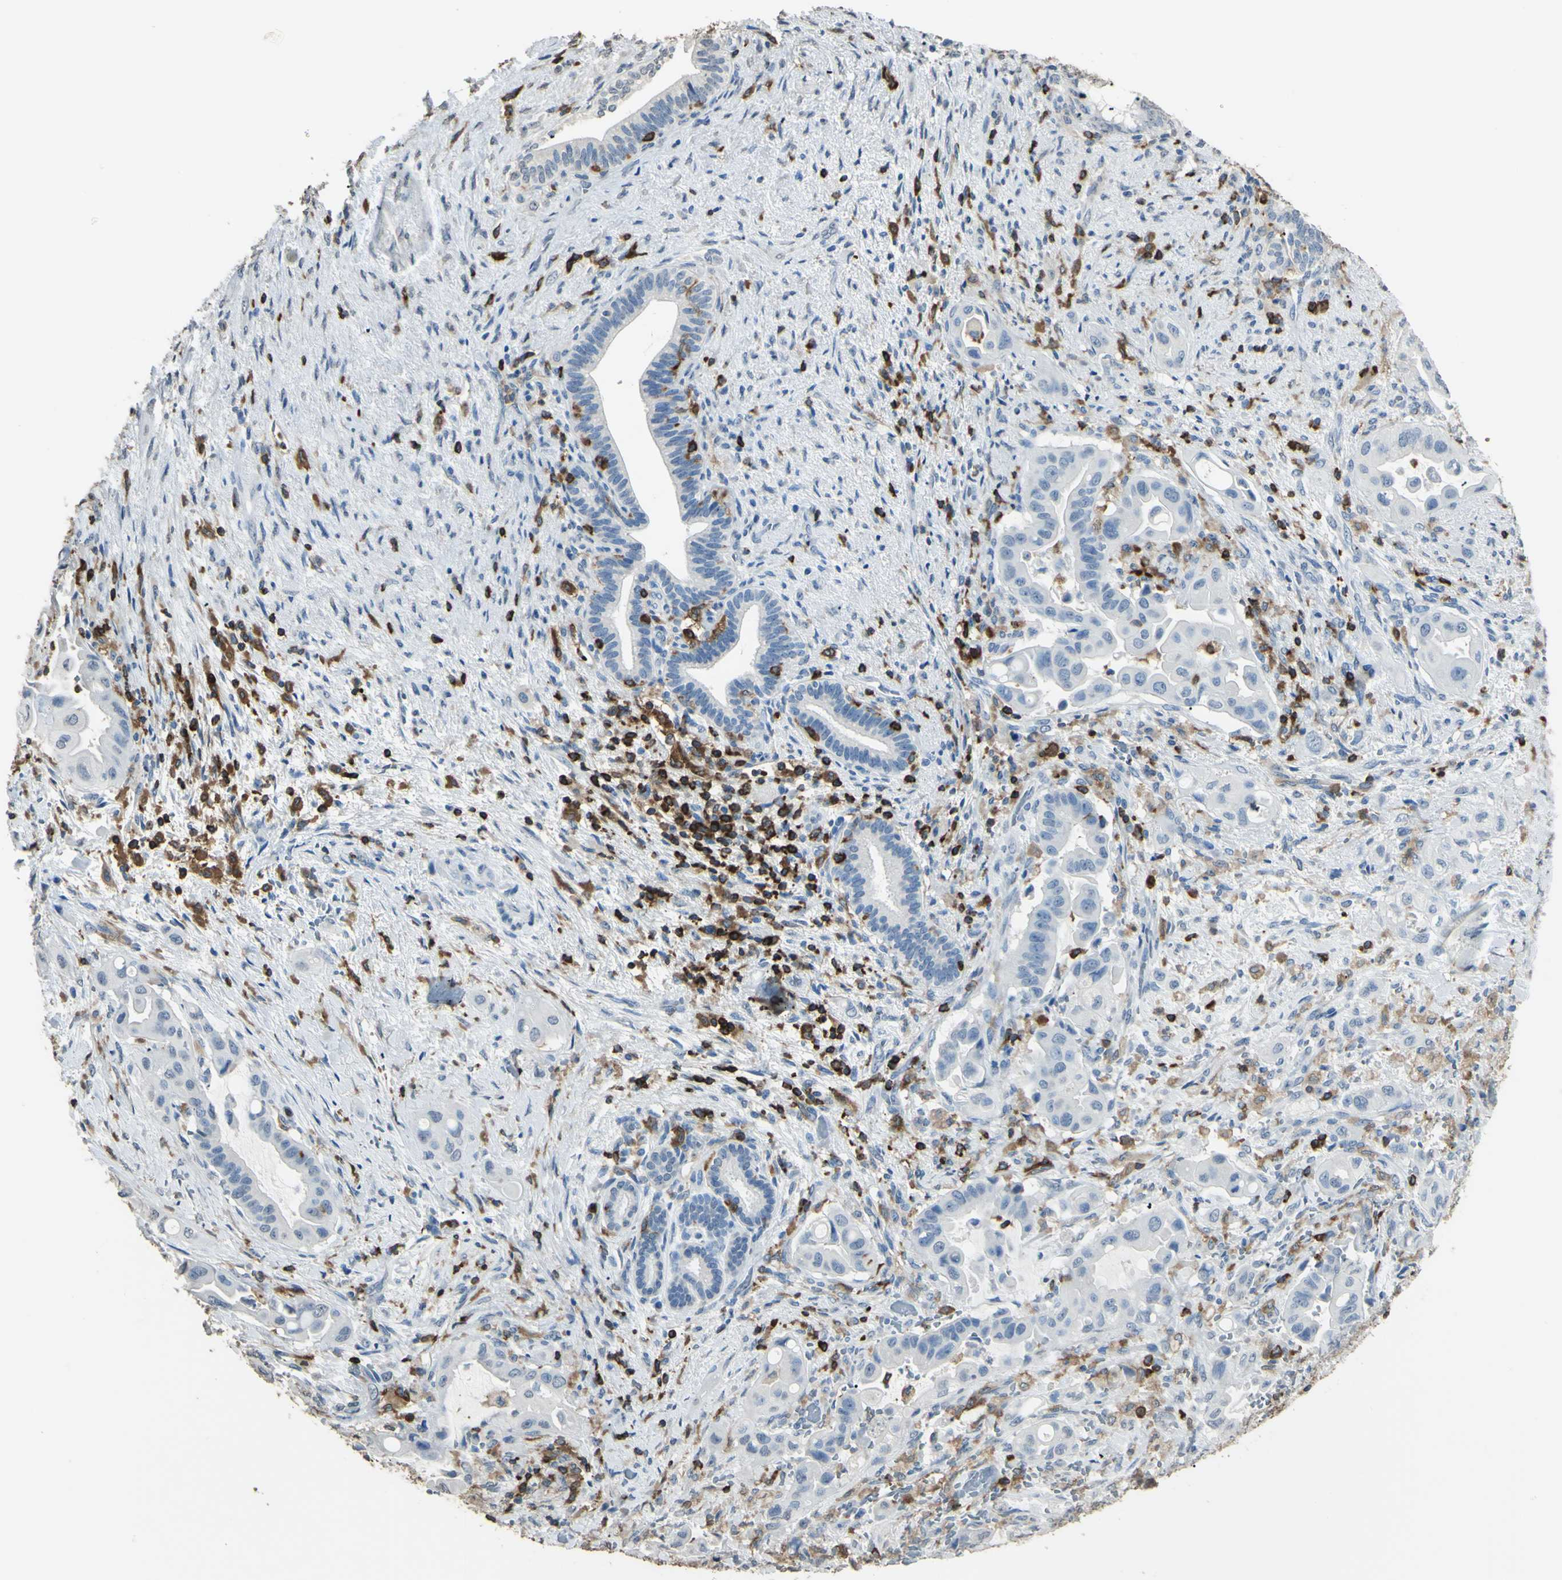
{"staining": {"intensity": "negative", "quantity": "none", "location": "none"}, "tissue": "liver cancer", "cell_type": "Tumor cells", "image_type": "cancer", "snomed": [{"axis": "morphology", "description": "Cholangiocarcinoma"}, {"axis": "topography", "description": "Liver"}], "caption": "High power microscopy photomicrograph of an immunohistochemistry histopathology image of liver cholangiocarcinoma, revealing no significant positivity in tumor cells.", "gene": "PSTPIP1", "patient": {"sex": "female", "age": 61}}